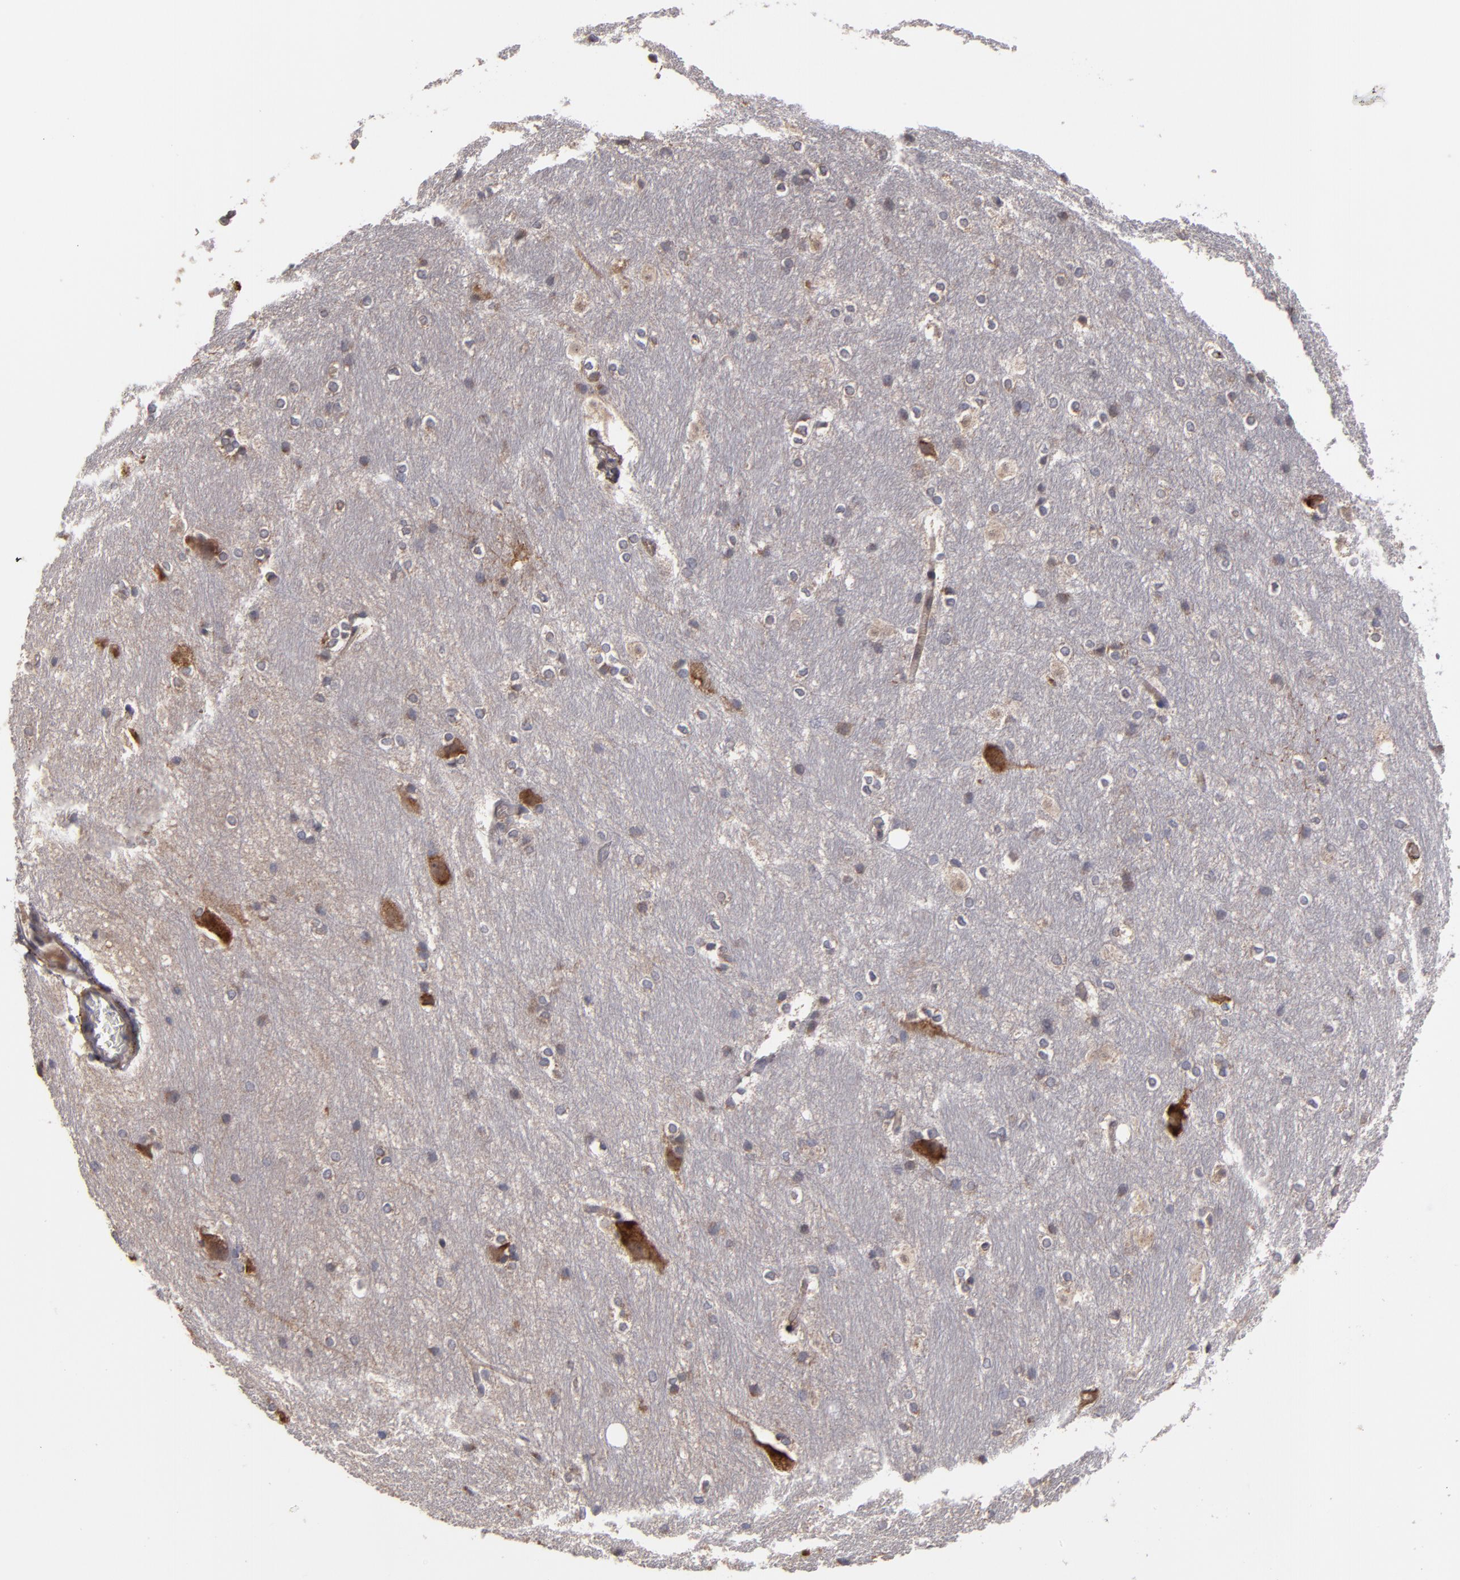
{"staining": {"intensity": "weak", "quantity": "<25%", "location": "cytoplasmic/membranous"}, "tissue": "hippocampus", "cell_type": "Glial cells", "image_type": "normal", "snomed": [{"axis": "morphology", "description": "Normal tissue, NOS"}, {"axis": "topography", "description": "Hippocampus"}], "caption": "An IHC histopathology image of normal hippocampus is shown. There is no staining in glial cells of hippocampus.", "gene": "SND1", "patient": {"sex": "female", "age": 19}}